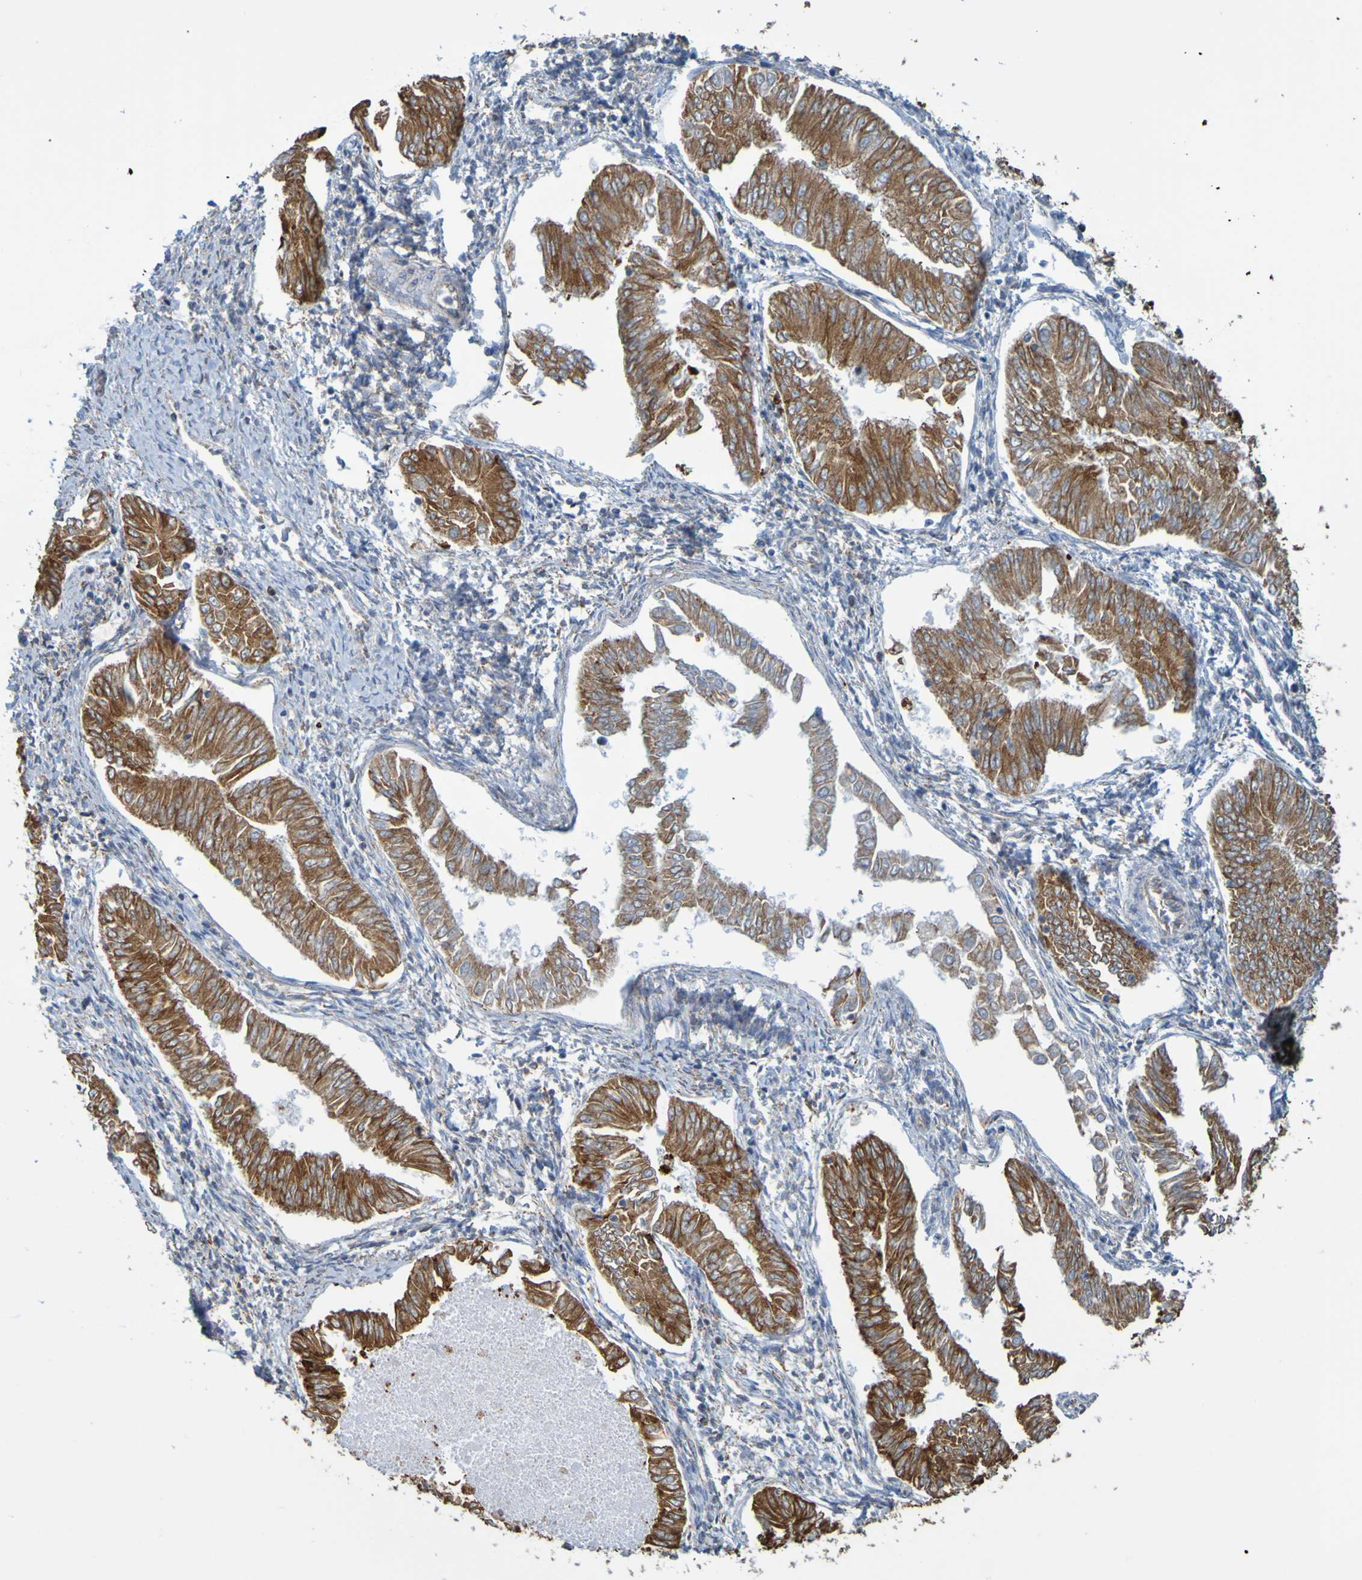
{"staining": {"intensity": "moderate", "quantity": ">75%", "location": "cytoplasmic/membranous"}, "tissue": "endometrial cancer", "cell_type": "Tumor cells", "image_type": "cancer", "snomed": [{"axis": "morphology", "description": "Adenocarcinoma, NOS"}, {"axis": "topography", "description": "Endometrium"}], "caption": "Immunohistochemistry photomicrograph of neoplastic tissue: endometrial adenocarcinoma stained using immunohistochemistry reveals medium levels of moderate protein expression localized specifically in the cytoplasmic/membranous of tumor cells, appearing as a cytoplasmic/membranous brown color.", "gene": "PDIA3", "patient": {"sex": "female", "age": 53}}